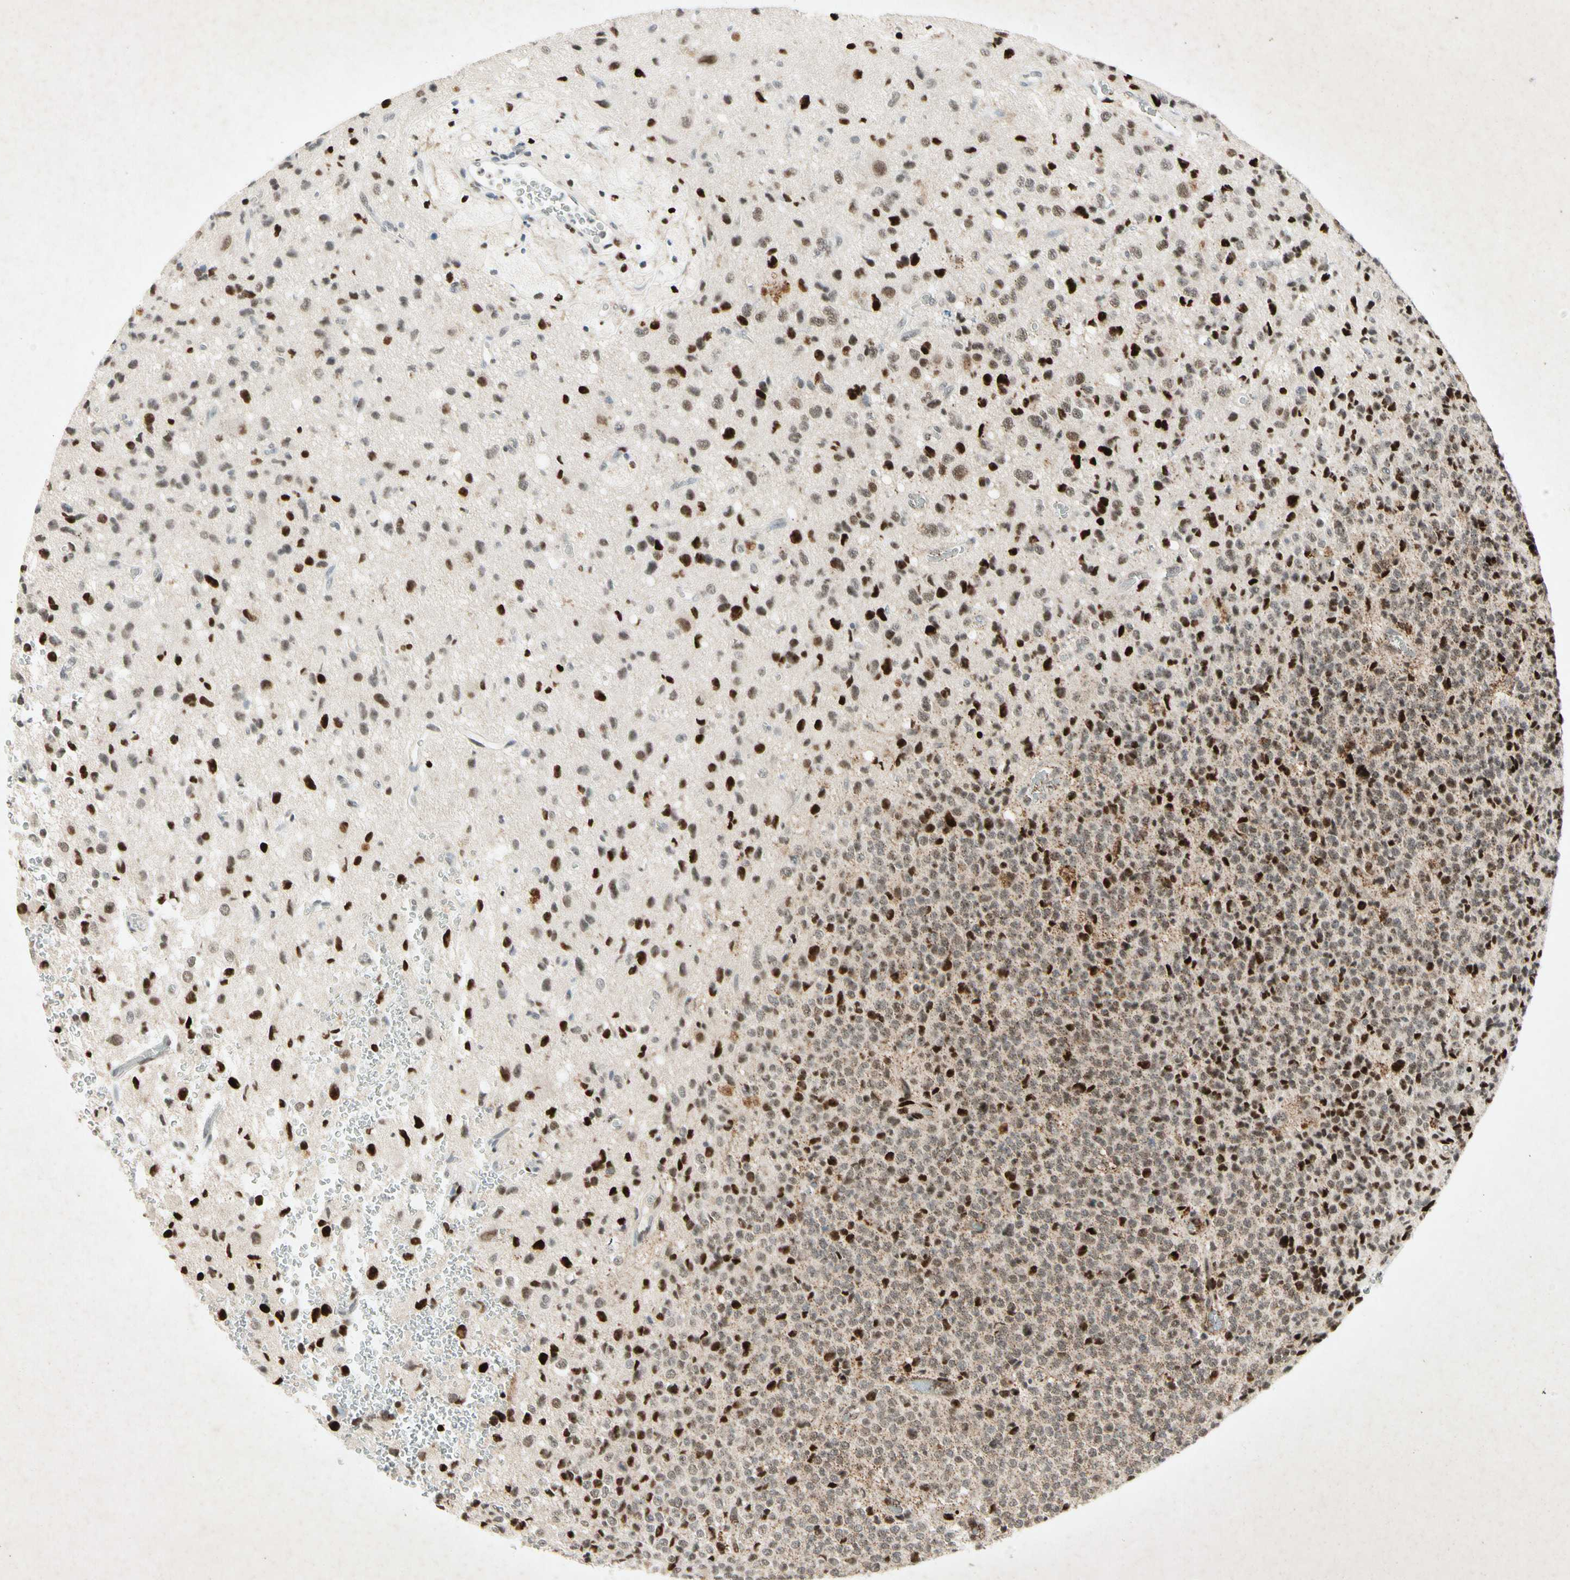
{"staining": {"intensity": "strong", "quantity": ">75%", "location": "nuclear"}, "tissue": "glioma", "cell_type": "Tumor cells", "image_type": "cancer", "snomed": [{"axis": "morphology", "description": "Glioma, malignant, High grade"}, {"axis": "topography", "description": "pancreas cauda"}], "caption": "Human malignant high-grade glioma stained with a protein marker exhibits strong staining in tumor cells.", "gene": "RNF43", "patient": {"sex": "male", "age": 60}}